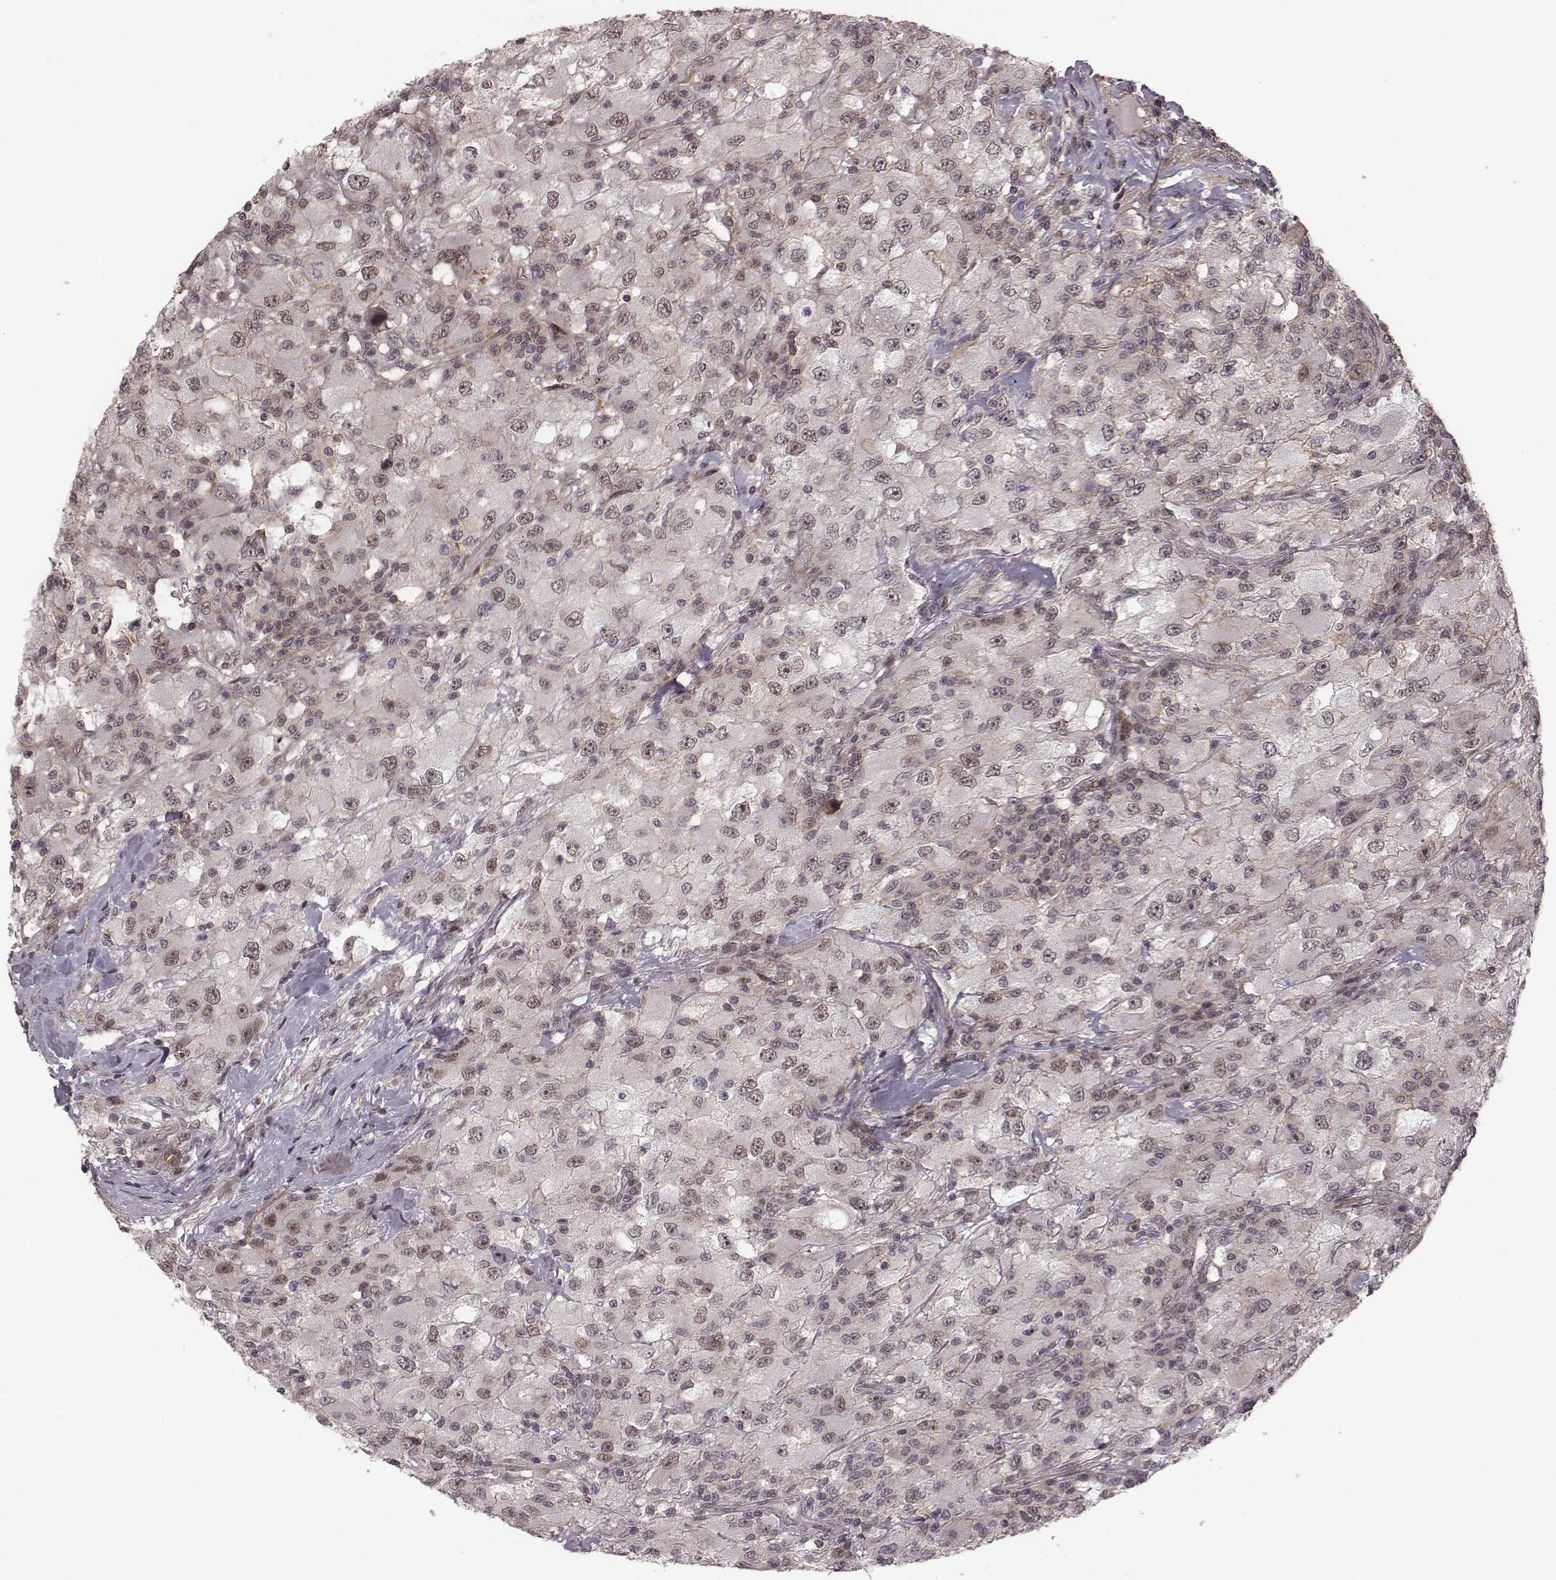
{"staining": {"intensity": "moderate", "quantity": "<25%", "location": "nuclear"}, "tissue": "renal cancer", "cell_type": "Tumor cells", "image_type": "cancer", "snomed": [{"axis": "morphology", "description": "Adenocarcinoma, NOS"}, {"axis": "topography", "description": "Kidney"}], "caption": "A brown stain shows moderate nuclear expression of a protein in adenocarcinoma (renal) tumor cells.", "gene": "RPL3", "patient": {"sex": "female", "age": 67}}